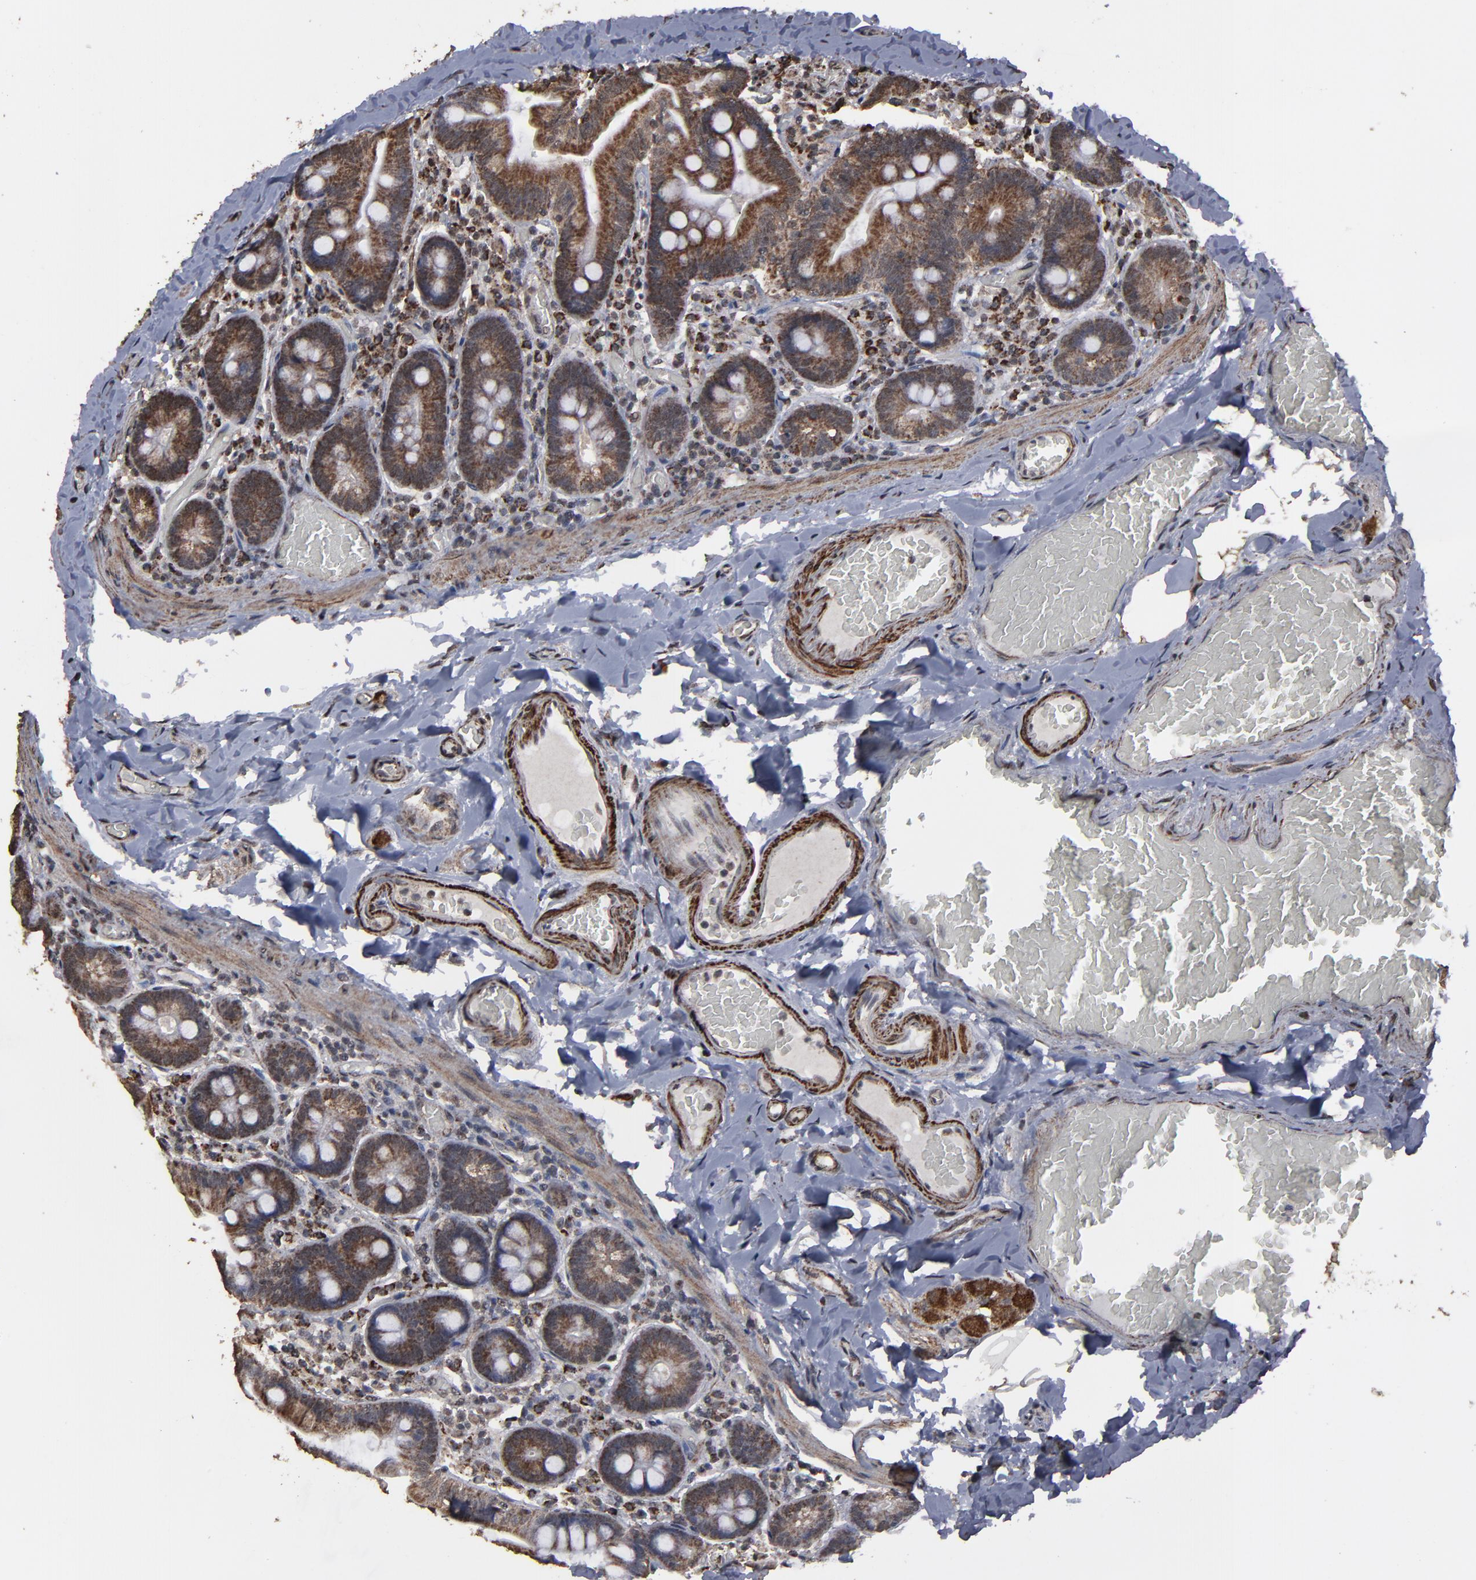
{"staining": {"intensity": "moderate", "quantity": ">75%", "location": "cytoplasmic/membranous"}, "tissue": "duodenum", "cell_type": "Glandular cells", "image_type": "normal", "snomed": [{"axis": "morphology", "description": "Normal tissue, NOS"}, {"axis": "topography", "description": "Duodenum"}], "caption": "Immunohistochemistry (IHC) (DAB (3,3'-diaminobenzidine)) staining of normal human duodenum shows moderate cytoplasmic/membranous protein staining in approximately >75% of glandular cells. Using DAB (brown) and hematoxylin (blue) stains, captured at high magnification using brightfield microscopy.", "gene": "BNIP3", "patient": {"sex": "male", "age": 66}}